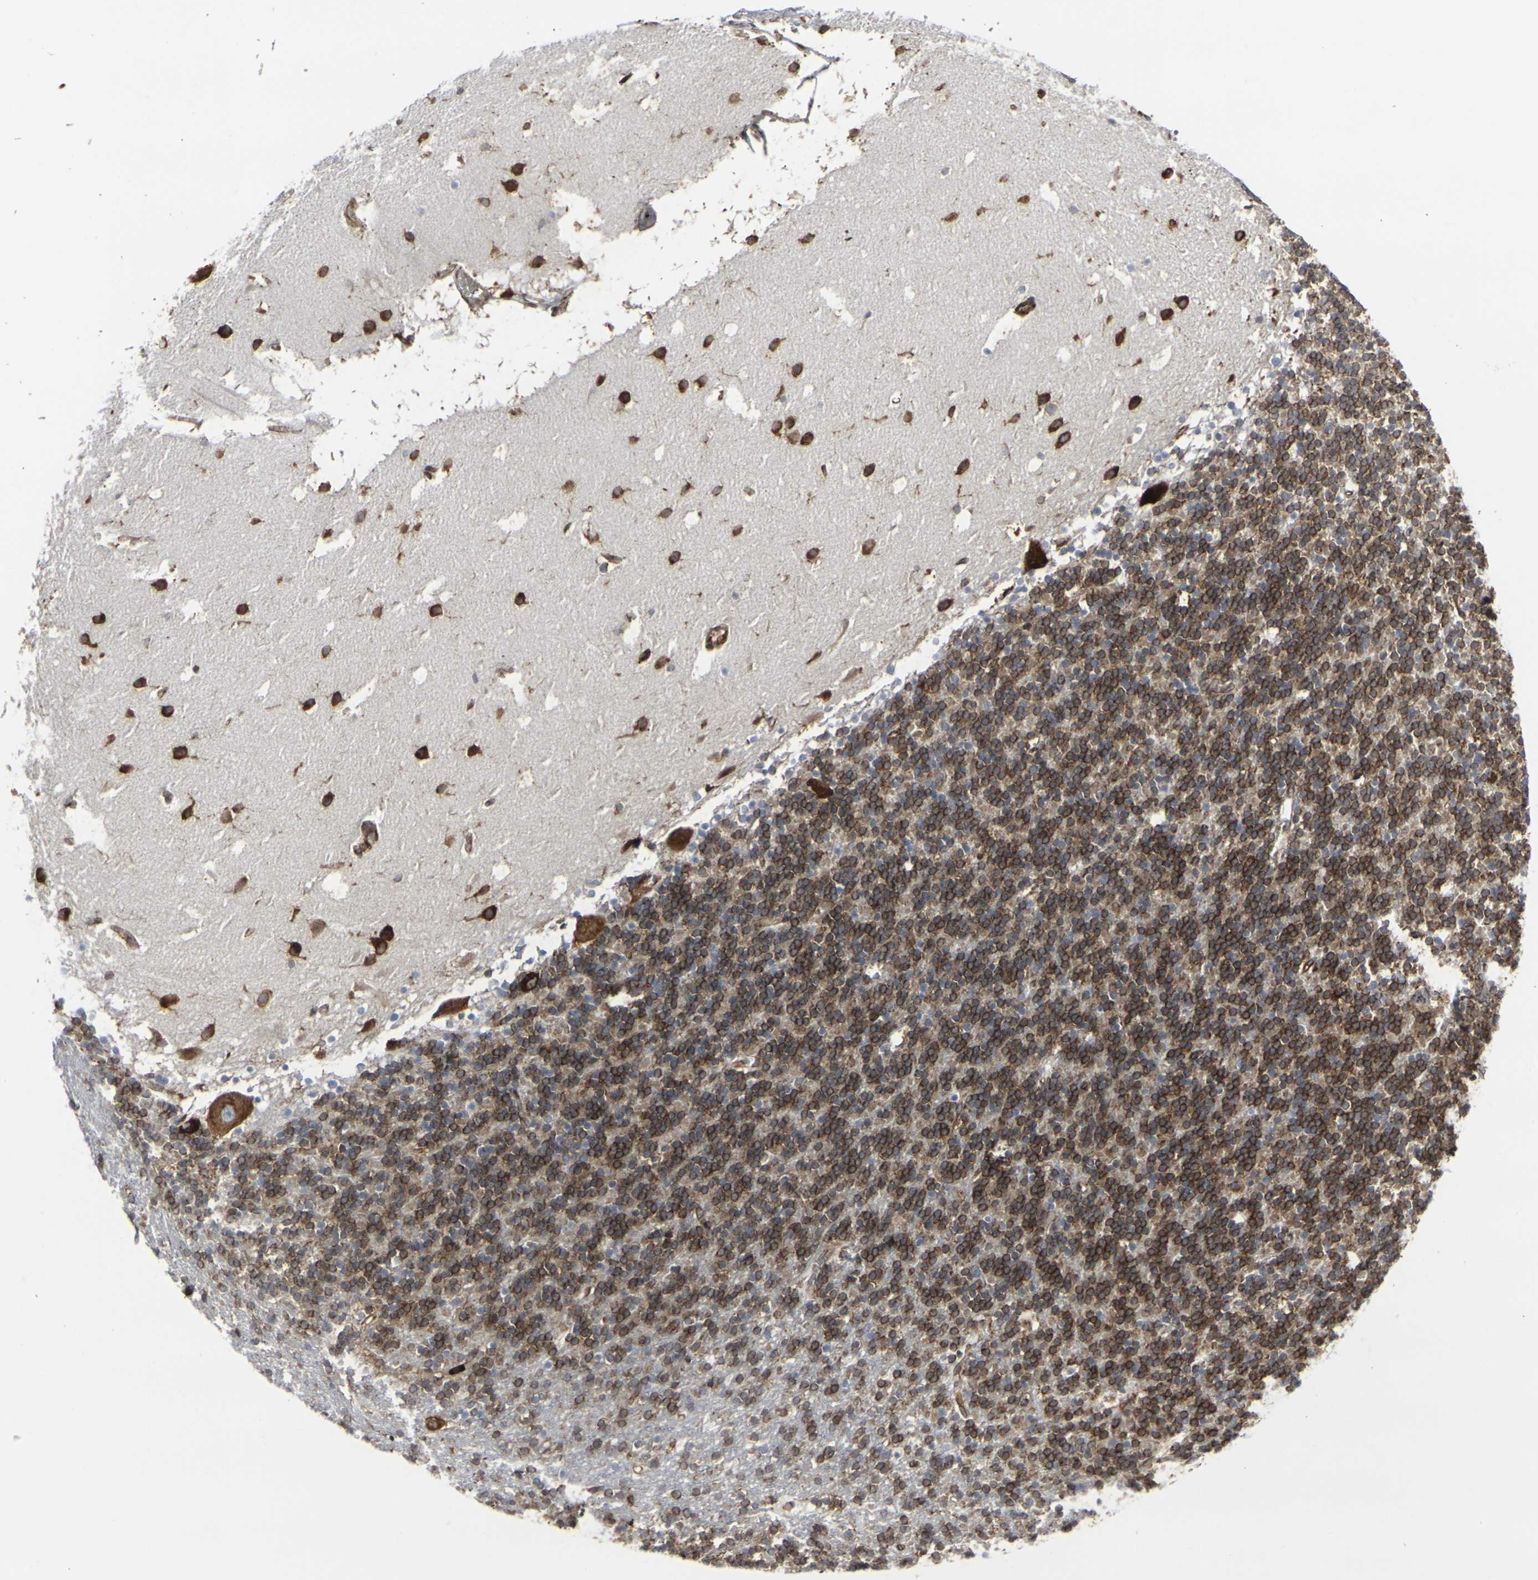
{"staining": {"intensity": "strong", "quantity": ">75%", "location": "cytoplasmic/membranous"}, "tissue": "cerebellum", "cell_type": "Cells in granular layer", "image_type": "normal", "snomed": [{"axis": "morphology", "description": "Normal tissue, NOS"}, {"axis": "topography", "description": "Cerebellum"}], "caption": "A histopathology image of cerebellum stained for a protein demonstrates strong cytoplasmic/membranous brown staining in cells in granular layer. The staining was performed using DAB, with brown indicating positive protein expression. Nuclei are stained blue with hematoxylin.", "gene": "MARCHF2", "patient": {"sex": "male", "age": 45}}